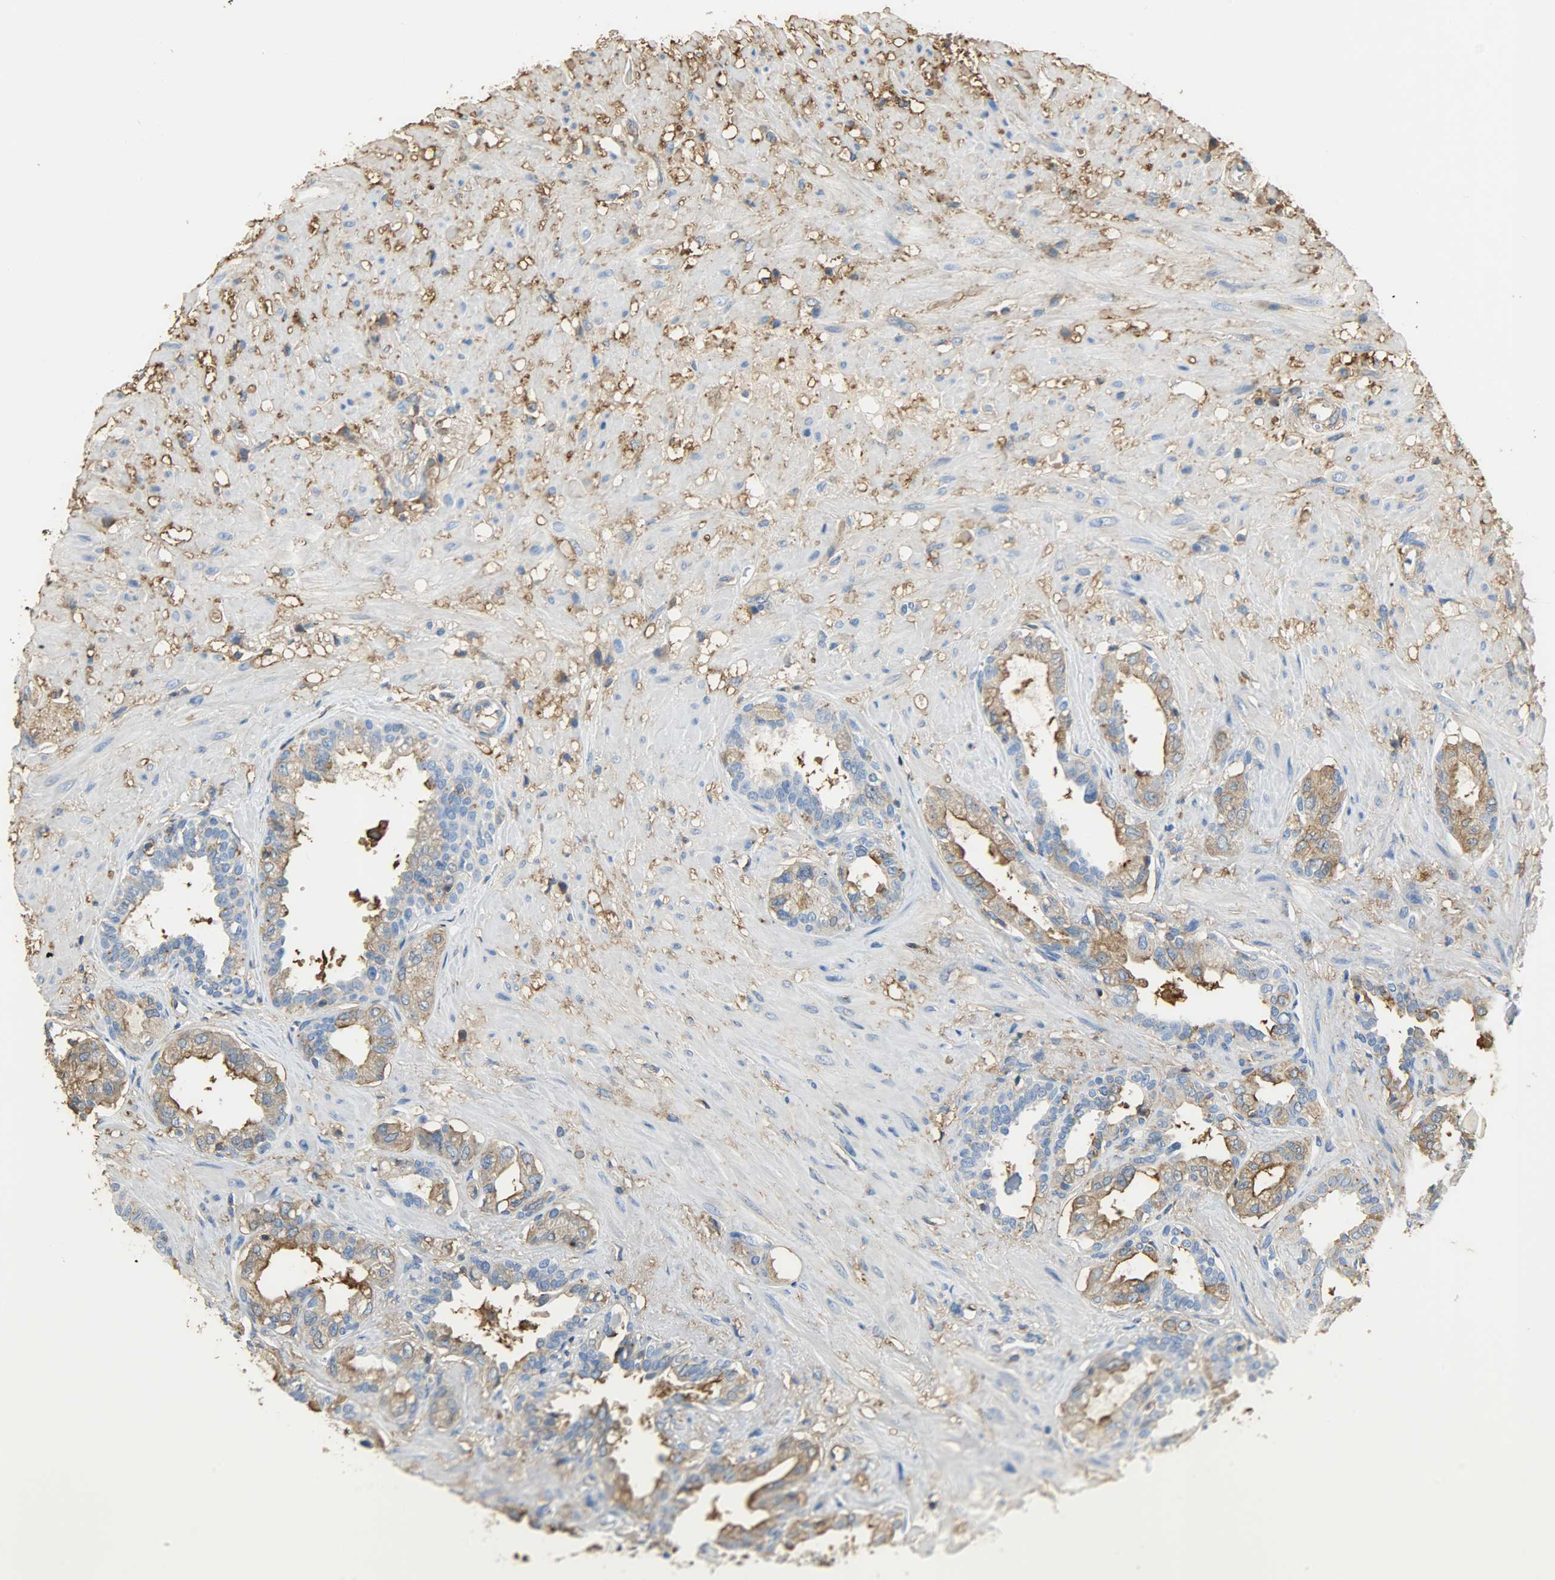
{"staining": {"intensity": "moderate", "quantity": "25%-75%", "location": "cytoplasmic/membranous"}, "tissue": "seminal vesicle", "cell_type": "Glandular cells", "image_type": "normal", "snomed": [{"axis": "morphology", "description": "Normal tissue, NOS"}, {"axis": "topography", "description": "Seminal veicle"}], "caption": "Brown immunohistochemical staining in normal human seminal vesicle reveals moderate cytoplasmic/membranous positivity in about 25%-75% of glandular cells.", "gene": "ANXA6", "patient": {"sex": "male", "age": 61}}